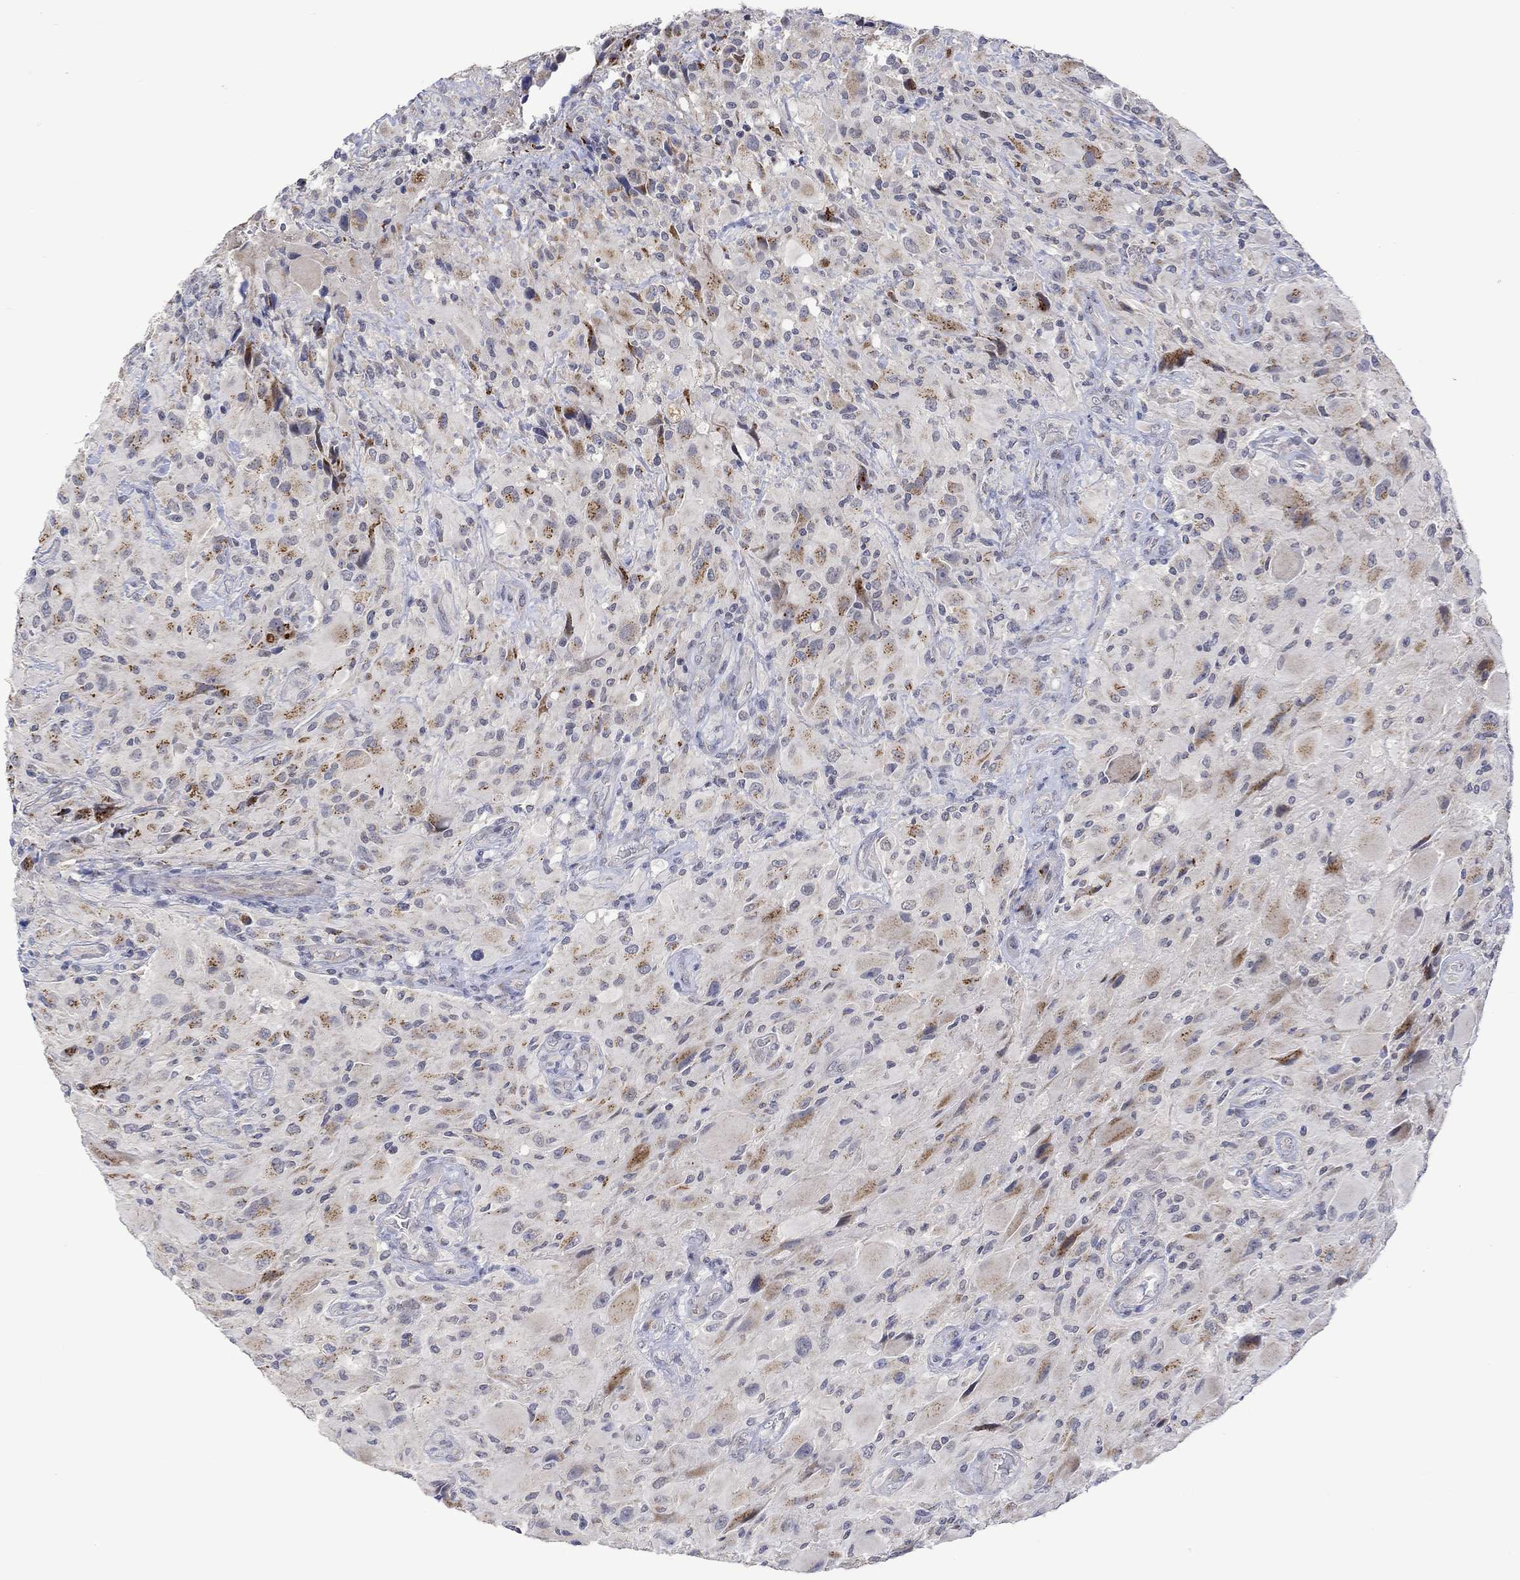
{"staining": {"intensity": "negative", "quantity": "none", "location": "none"}, "tissue": "glioma", "cell_type": "Tumor cells", "image_type": "cancer", "snomed": [{"axis": "morphology", "description": "Glioma, malignant, High grade"}, {"axis": "topography", "description": "Cerebral cortex"}], "caption": "Immunohistochemical staining of human high-grade glioma (malignant) demonstrates no significant positivity in tumor cells.", "gene": "SLC48A1", "patient": {"sex": "male", "age": 35}}